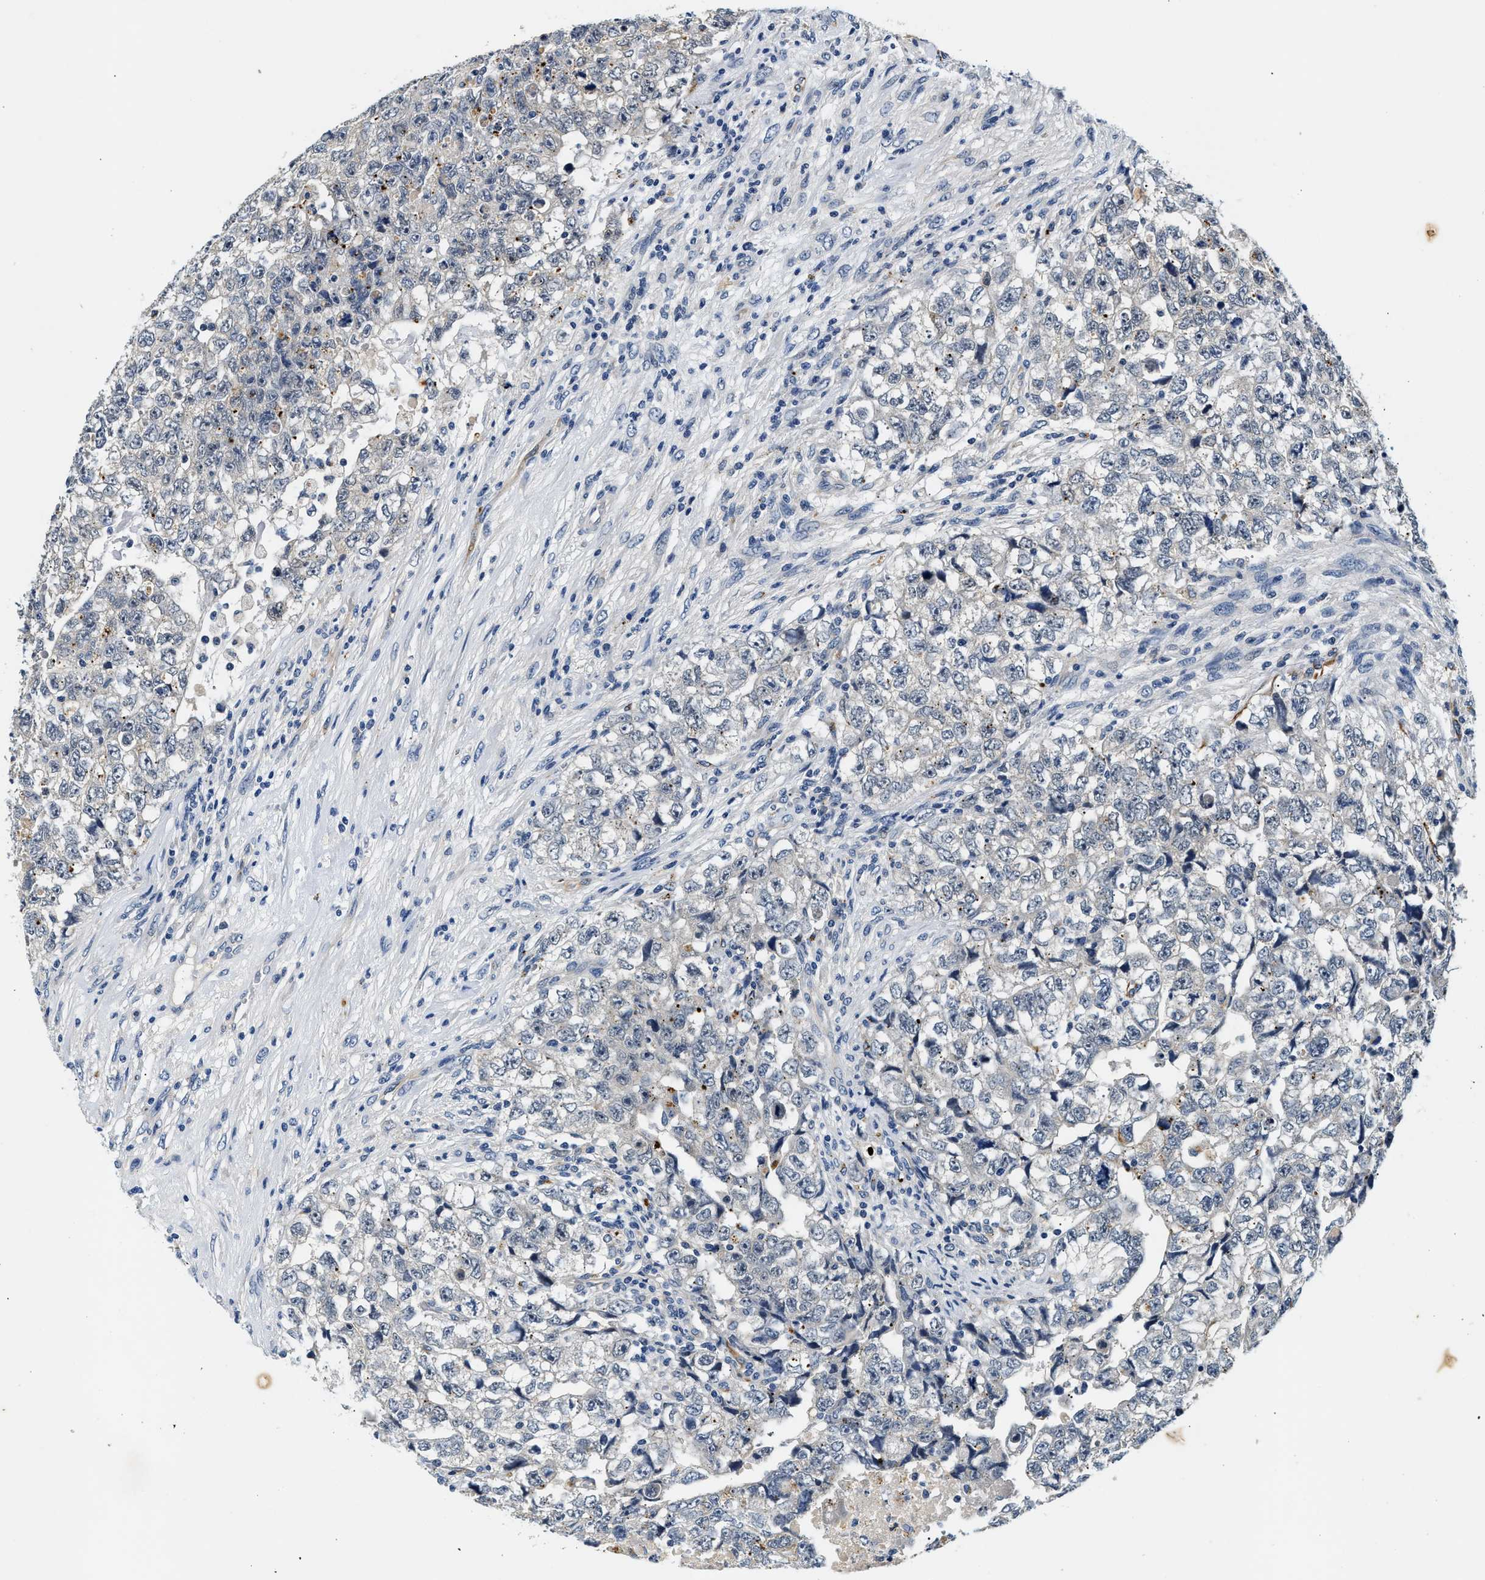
{"staining": {"intensity": "negative", "quantity": "none", "location": "none"}, "tissue": "testis cancer", "cell_type": "Tumor cells", "image_type": "cancer", "snomed": [{"axis": "morphology", "description": "Carcinoma, Embryonal, NOS"}, {"axis": "topography", "description": "Testis"}], "caption": "There is no significant staining in tumor cells of testis cancer.", "gene": "MED22", "patient": {"sex": "male", "age": 36}}